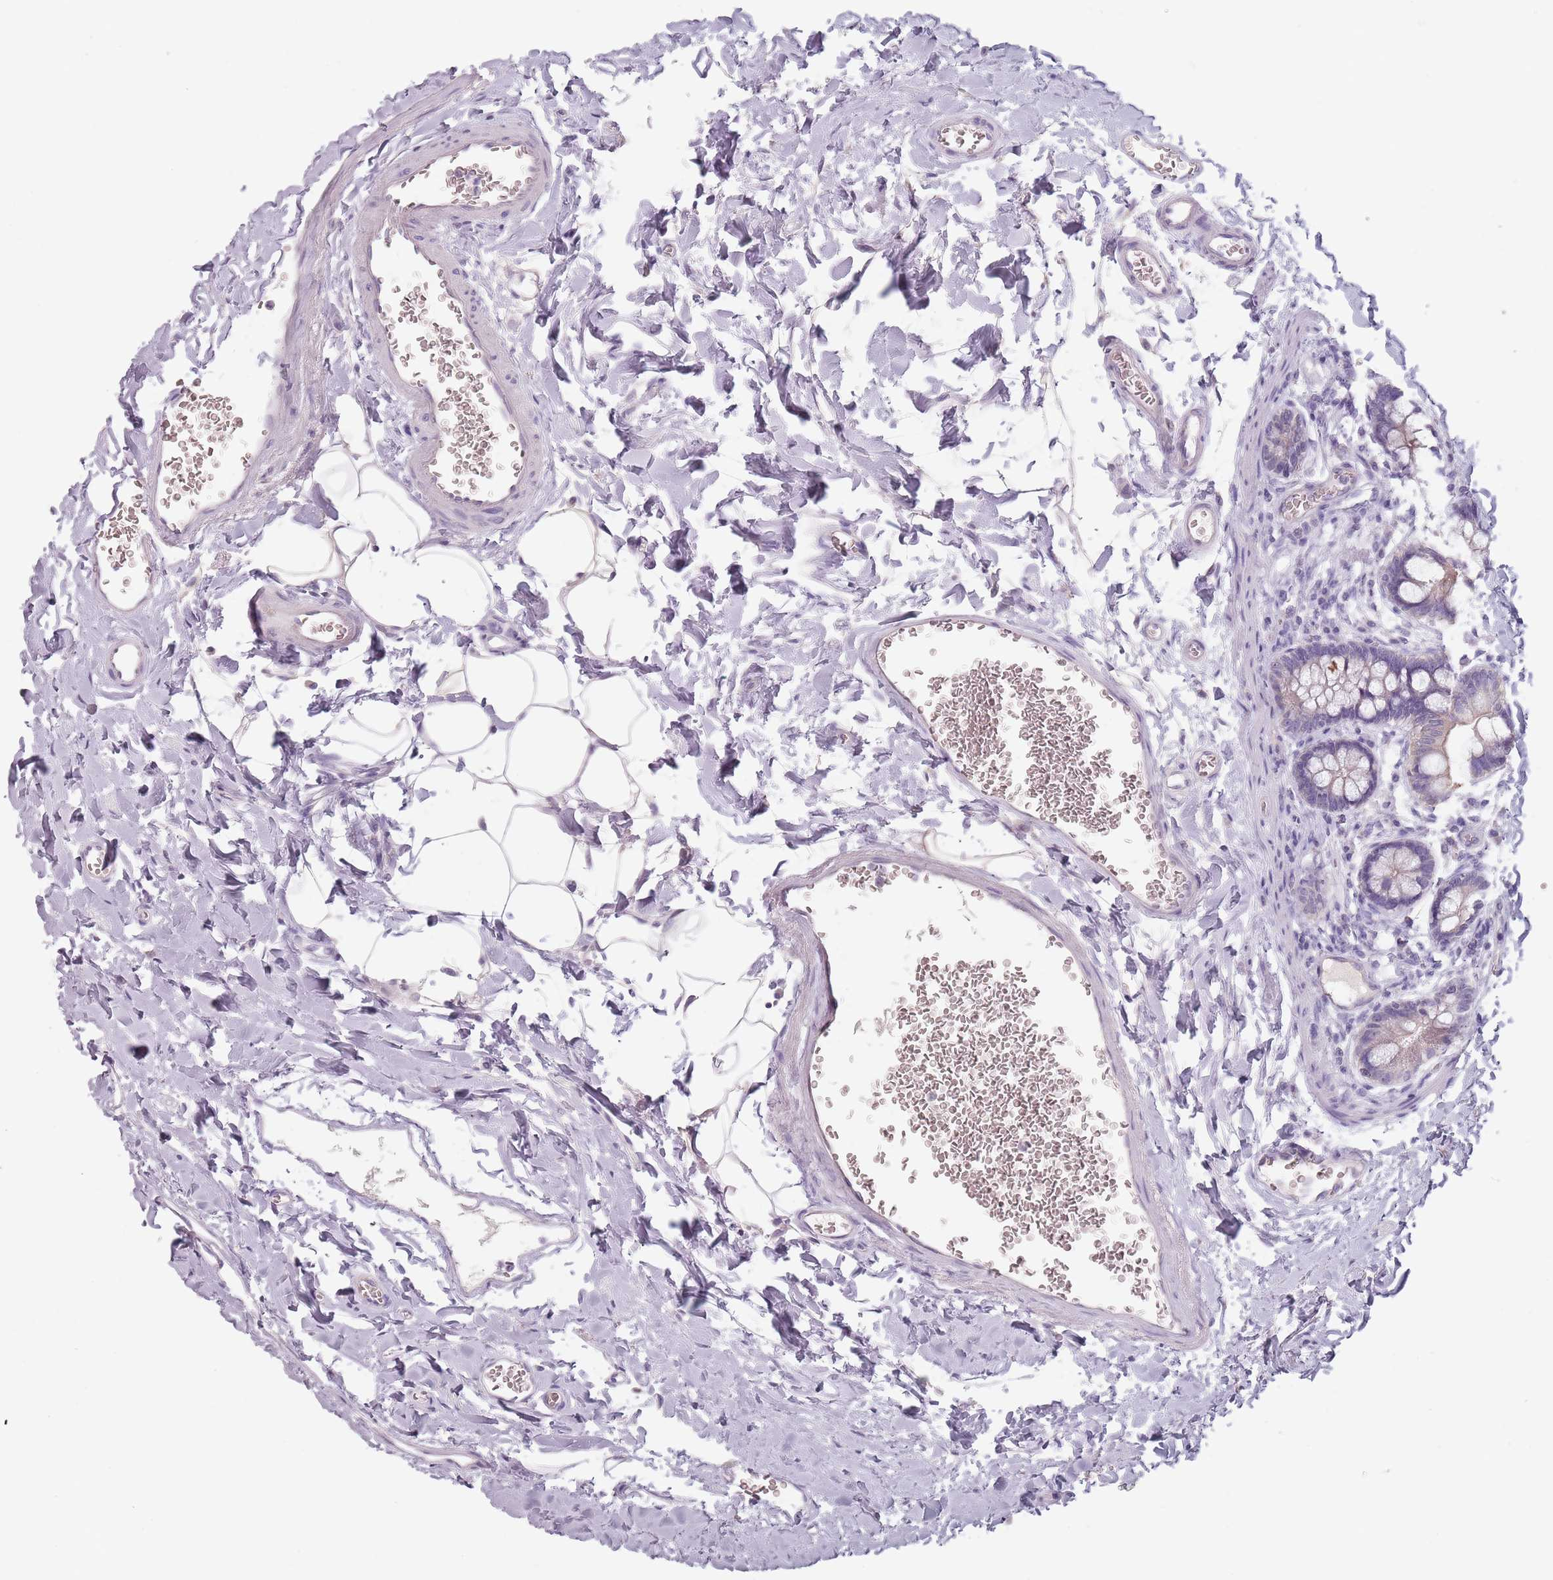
{"staining": {"intensity": "moderate", "quantity": "<25%", "location": "cytoplasmic/membranous"}, "tissue": "small intestine", "cell_type": "Glandular cells", "image_type": "normal", "snomed": [{"axis": "morphology", "description": "Normal tissue, NOS"}, {"axis": "topography", "description": "Small intestine"}], "caption": "Small intestine stained with DAB (3,3'-diaminobenzidine) IHC demonstrates low levels of moderate cytoplasmic/membranous positivity in approximately <25% of glandular cells.", "gene": "CEP19", "patient": {"sex": "male", "age": 52}}